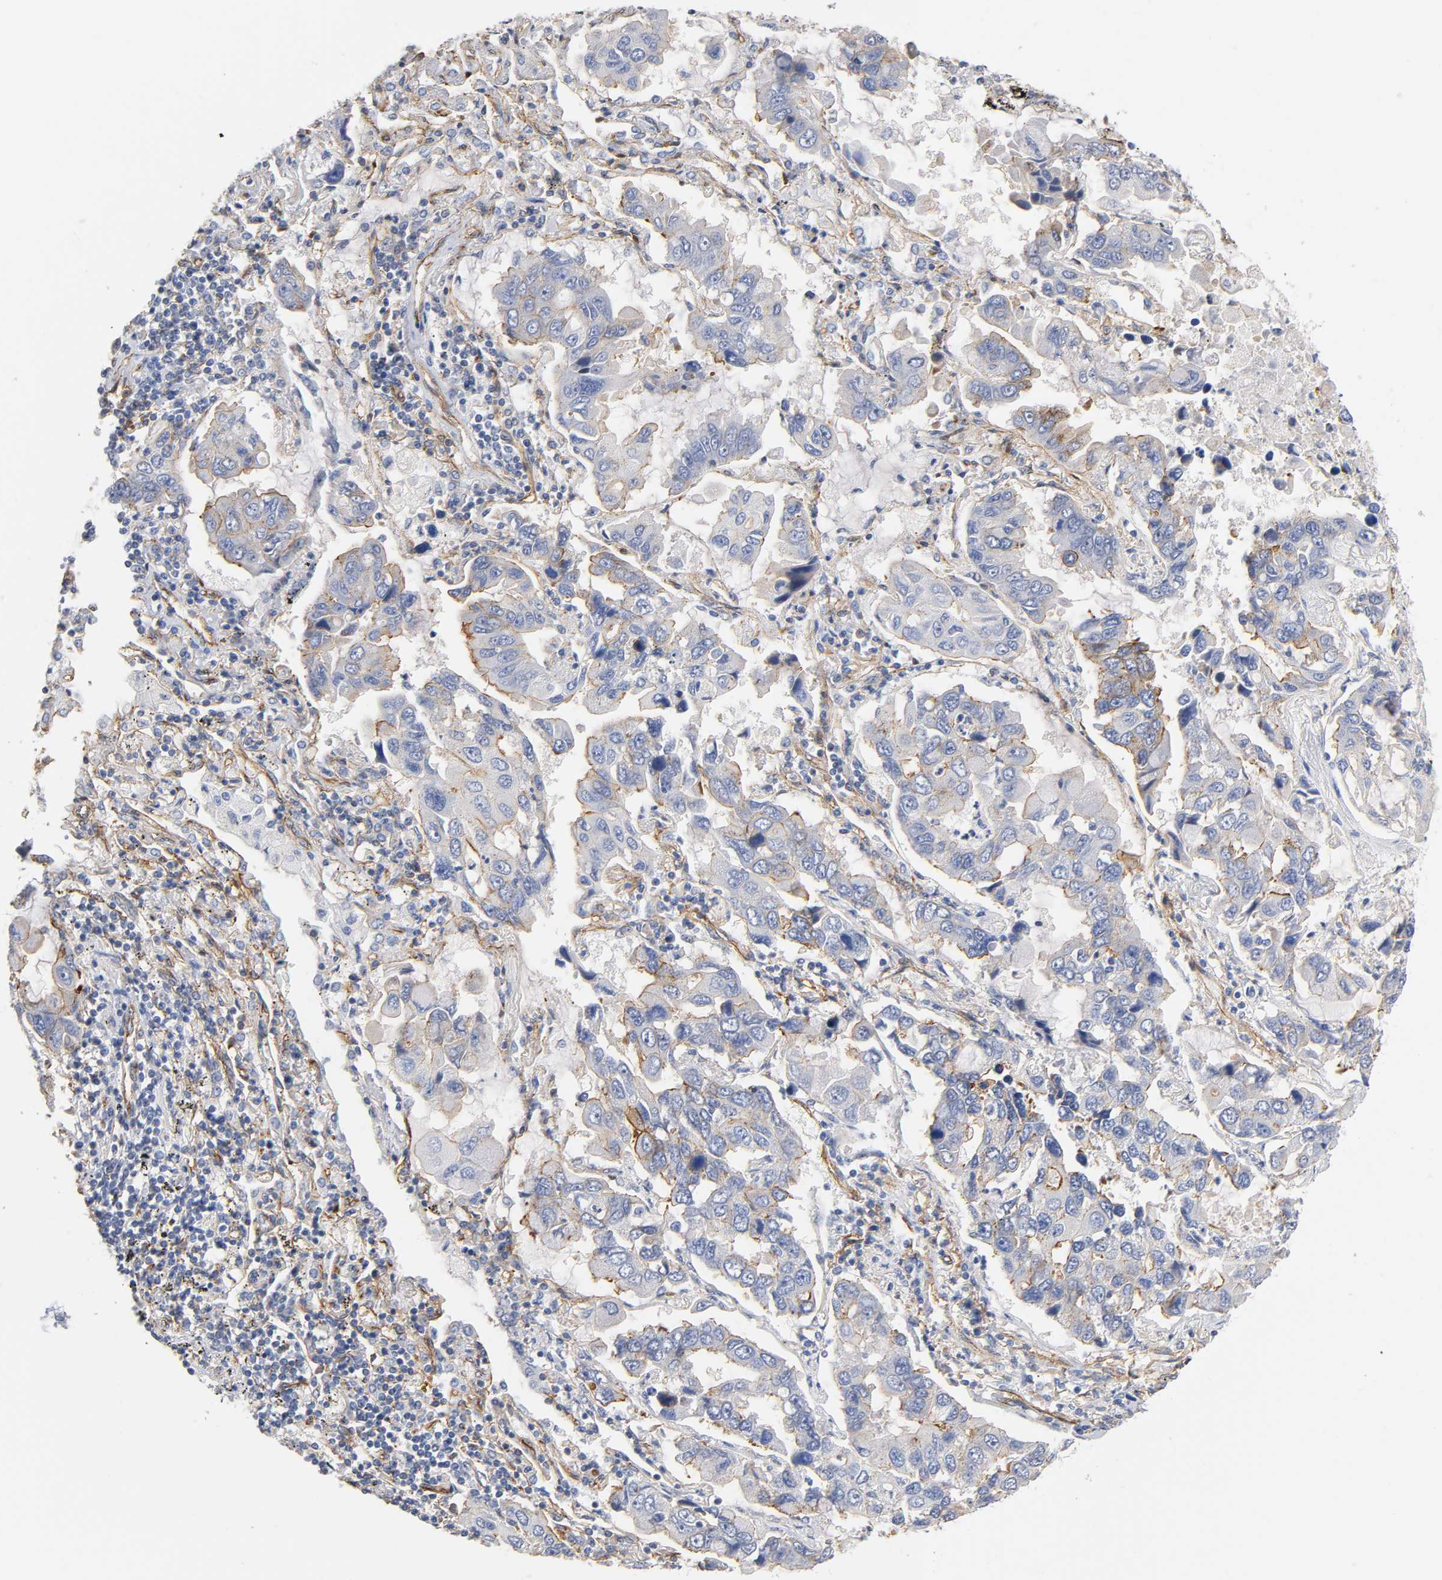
{"staining": {"intensity": "moderate", "quantity": "<25%", "location": "cytoplasmic/membranous"}, "tissue": "lung cancer", "cell_type": "Tumor cells", "image_type": "cancer", "snomed": [{"axis": "morphology", "description": "Adenocarcinoma, NOS"}, {"axis": "topography", "description": "Lung"}], "caption": "High-power microscopy captured an IHC photomicrograph of lung cancer (adenocarcinoma), revealing moderate cytoplasmic/membranous expression in about <25% of tumor cells.", "gene": "SPTAN1", "patient": {"sex": "male", "age": 64}}